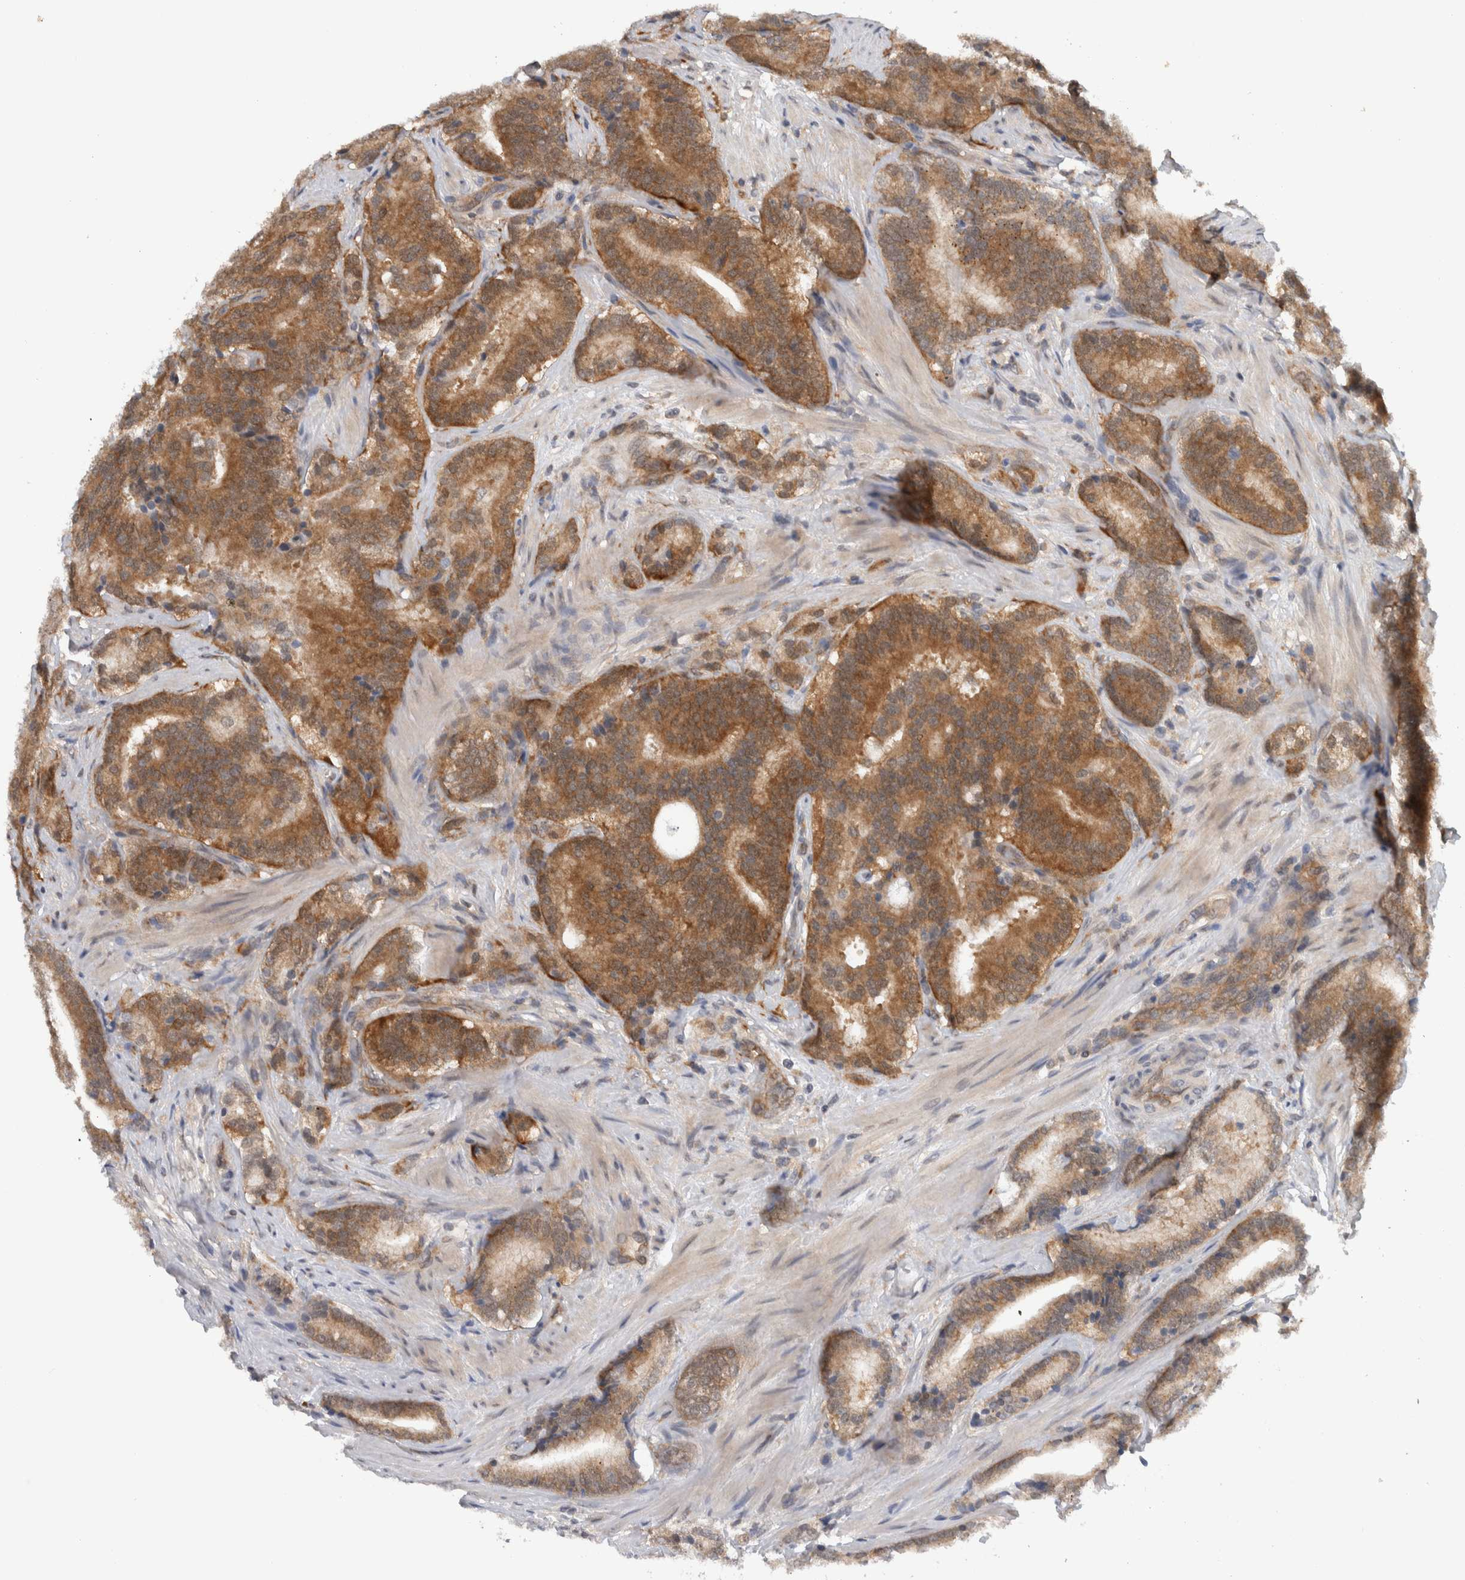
{"staining": {"intensity": "moderate", "quantity": ">75%", "location": "cytoplasmic/membranous"}, "tissue": "prostate cancer", "cell_type": "Tumor cells", "image_type": "cancer", "snomed": [{"axis": "morphology", "description": "Adenocarcinoma, High grade"}, {"axis": "topography", "description": "Prostate"}], "caption": "Brown immunohistochemical staining in prostate adenocarcinoma (high-grade) exhibits moderate cytoplasmic/membranous staining in about >75% of tumor cells. Ihc stains the protein in brown and the nuclei are stained blue.", "gene": "CCDC43", "patient": {"sex": "male", "age": 55}}